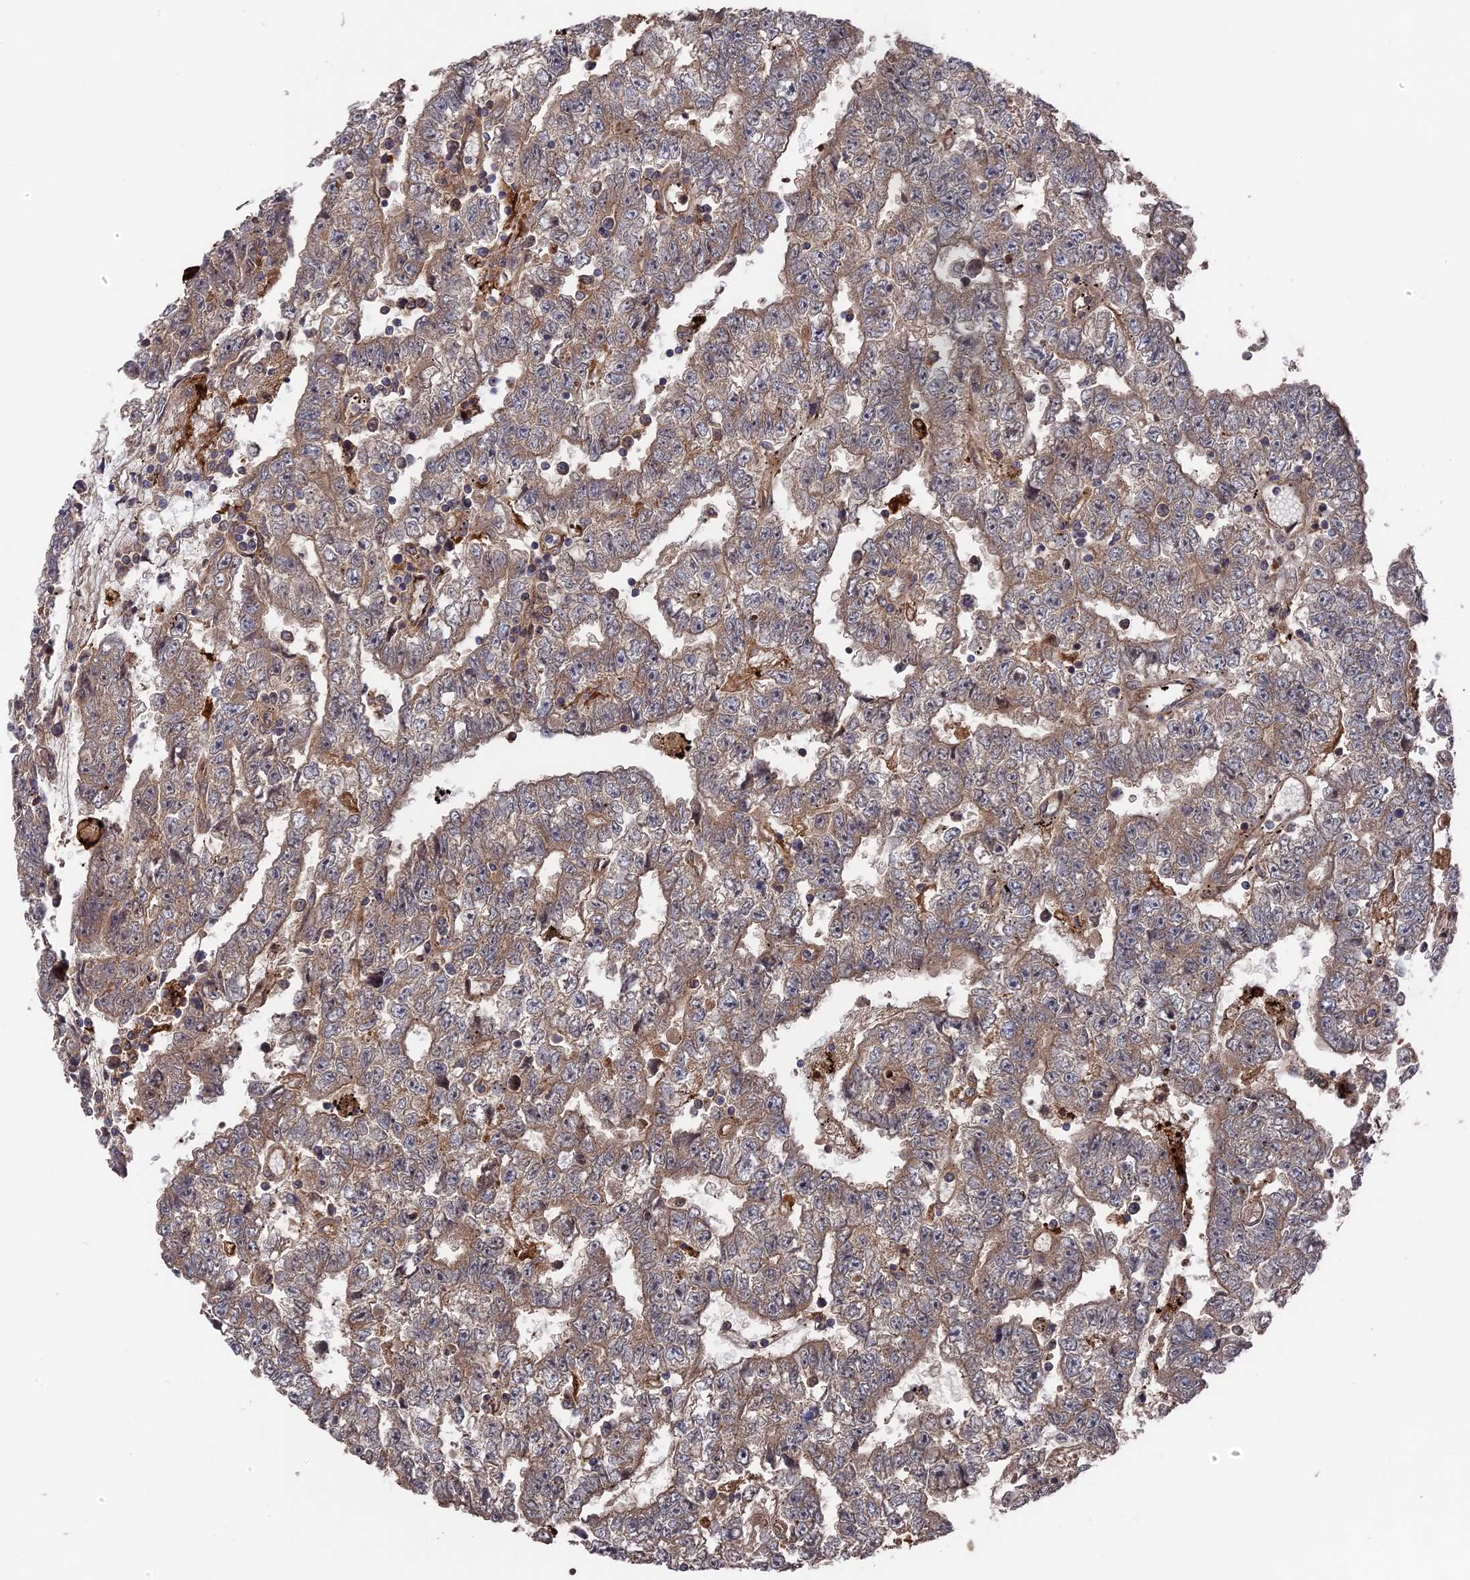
{"staining": {"intensity": "weak", "quantity": ">75%", "location": "cytoplasmic/membranous"}, "tissue": "testis cancer", "cell_type": "Tumor cells", "image_type": "cancer", "snomed": [{"axis": "morphology", "description": "Carcinoma, Embryonal, NOS"}, {"axis": "topography", "description": "Testis"}], "caption": "Tumor cells exhibit low levels of weak cytoplasmic/membranous staining in about >75% of cells in human testis embryonal carcinoma.", "gene": "DEF8", "patient": {"sex": "male", "age": 25}}